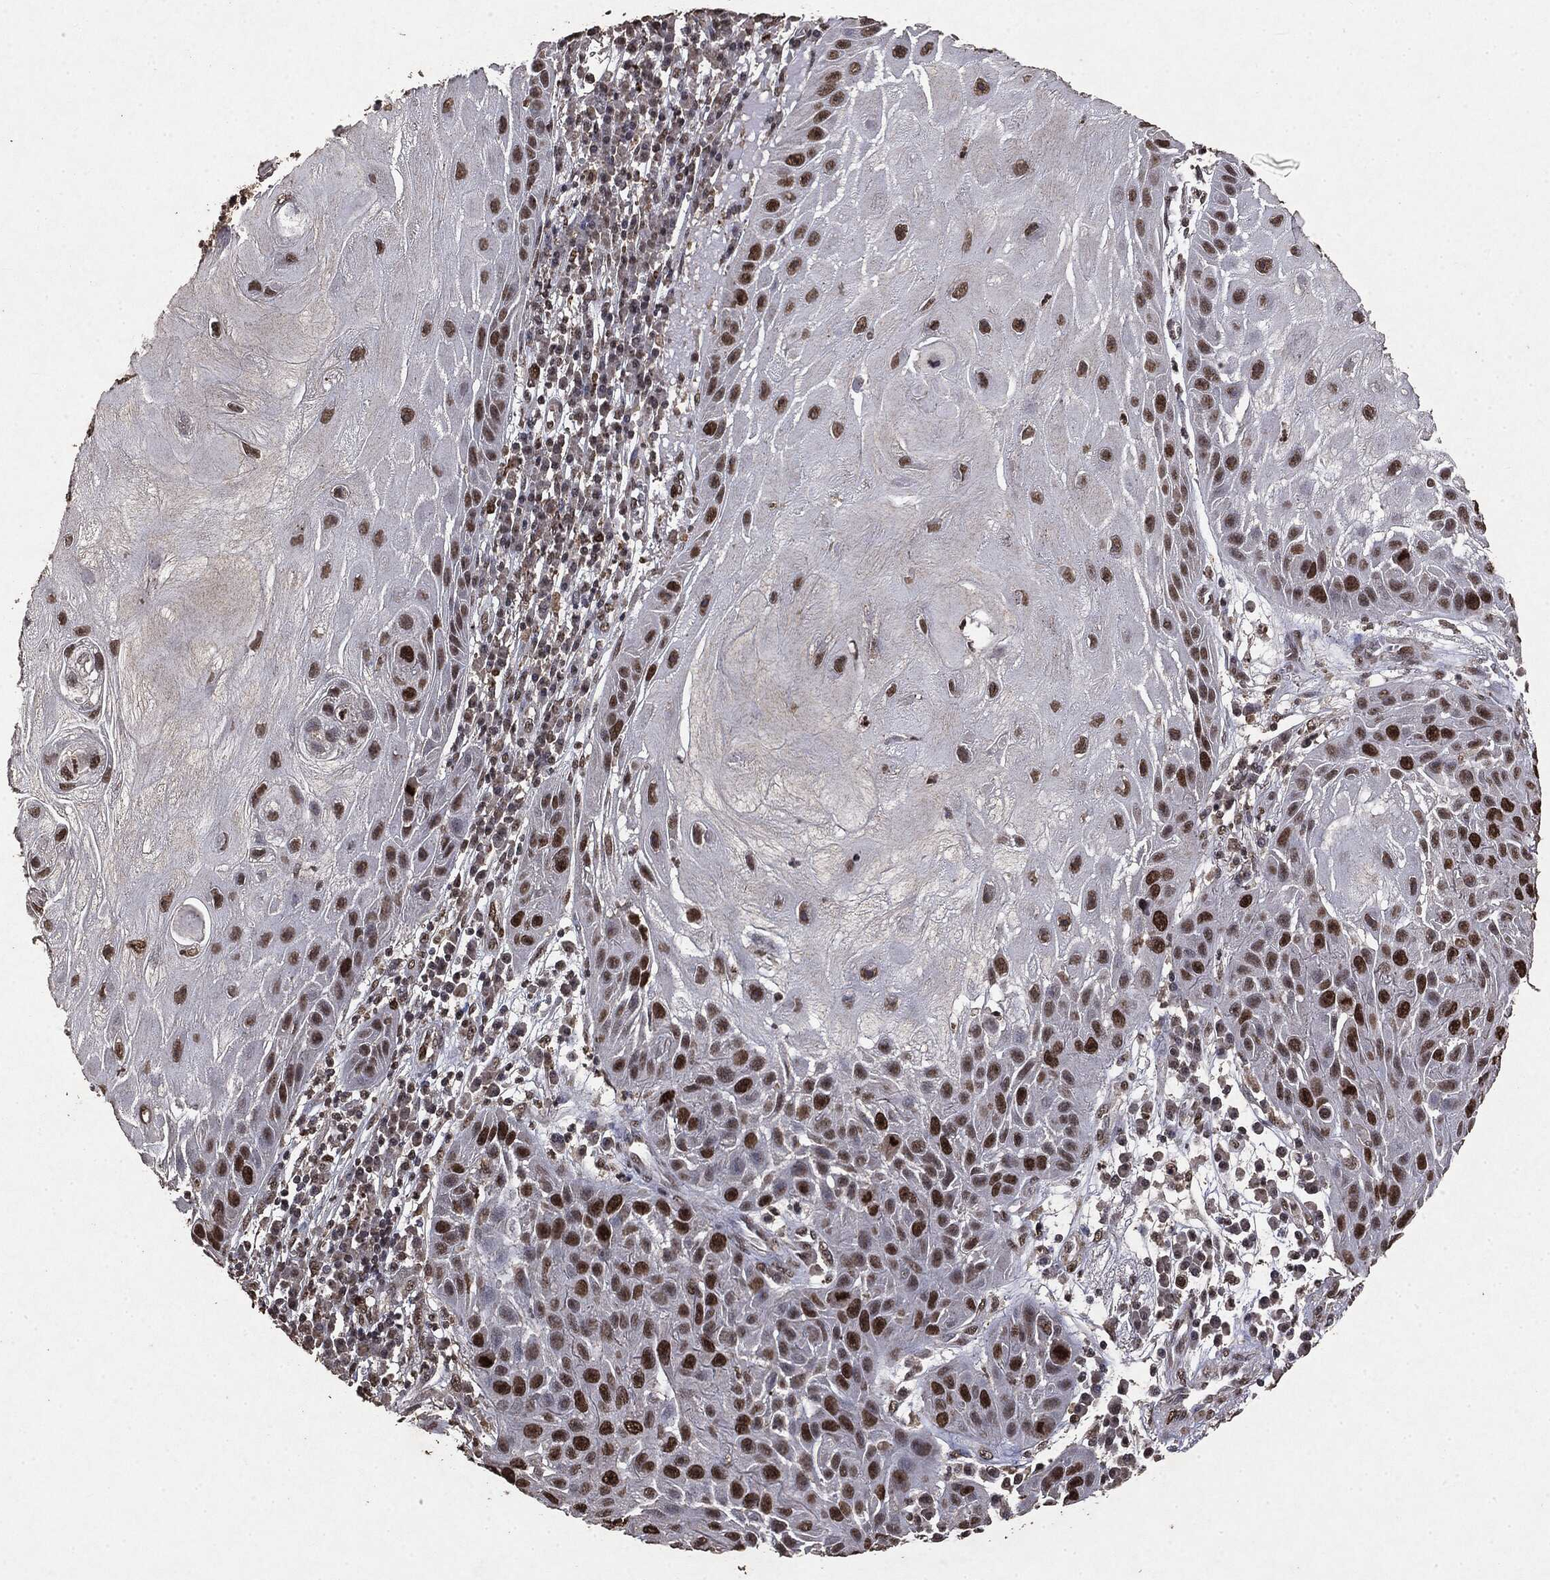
{"staining": {"intensity": "strong", "quantity": "25%-75%", "location": "nuclear"}, "tissue": "skin cancer", "cell_type": "Tumor cells", "image_type": "cancer", "snomed": [{"axis": "morphology", "description": "Normal tissue, NOS"}, {"axis": "morphology", "description": "Squamous cell carcinoma, NOS"}, {"axis": "topography", "description": "Skin"}], "caption": "This is an image of immunohistochemistry (IHC) staining of squamous cell carcinoma (skin), which shows strong positivity in the nuclear of tumor cells.", "gene": "RAD18", "patient": {"sex": "male", "age": 79}}